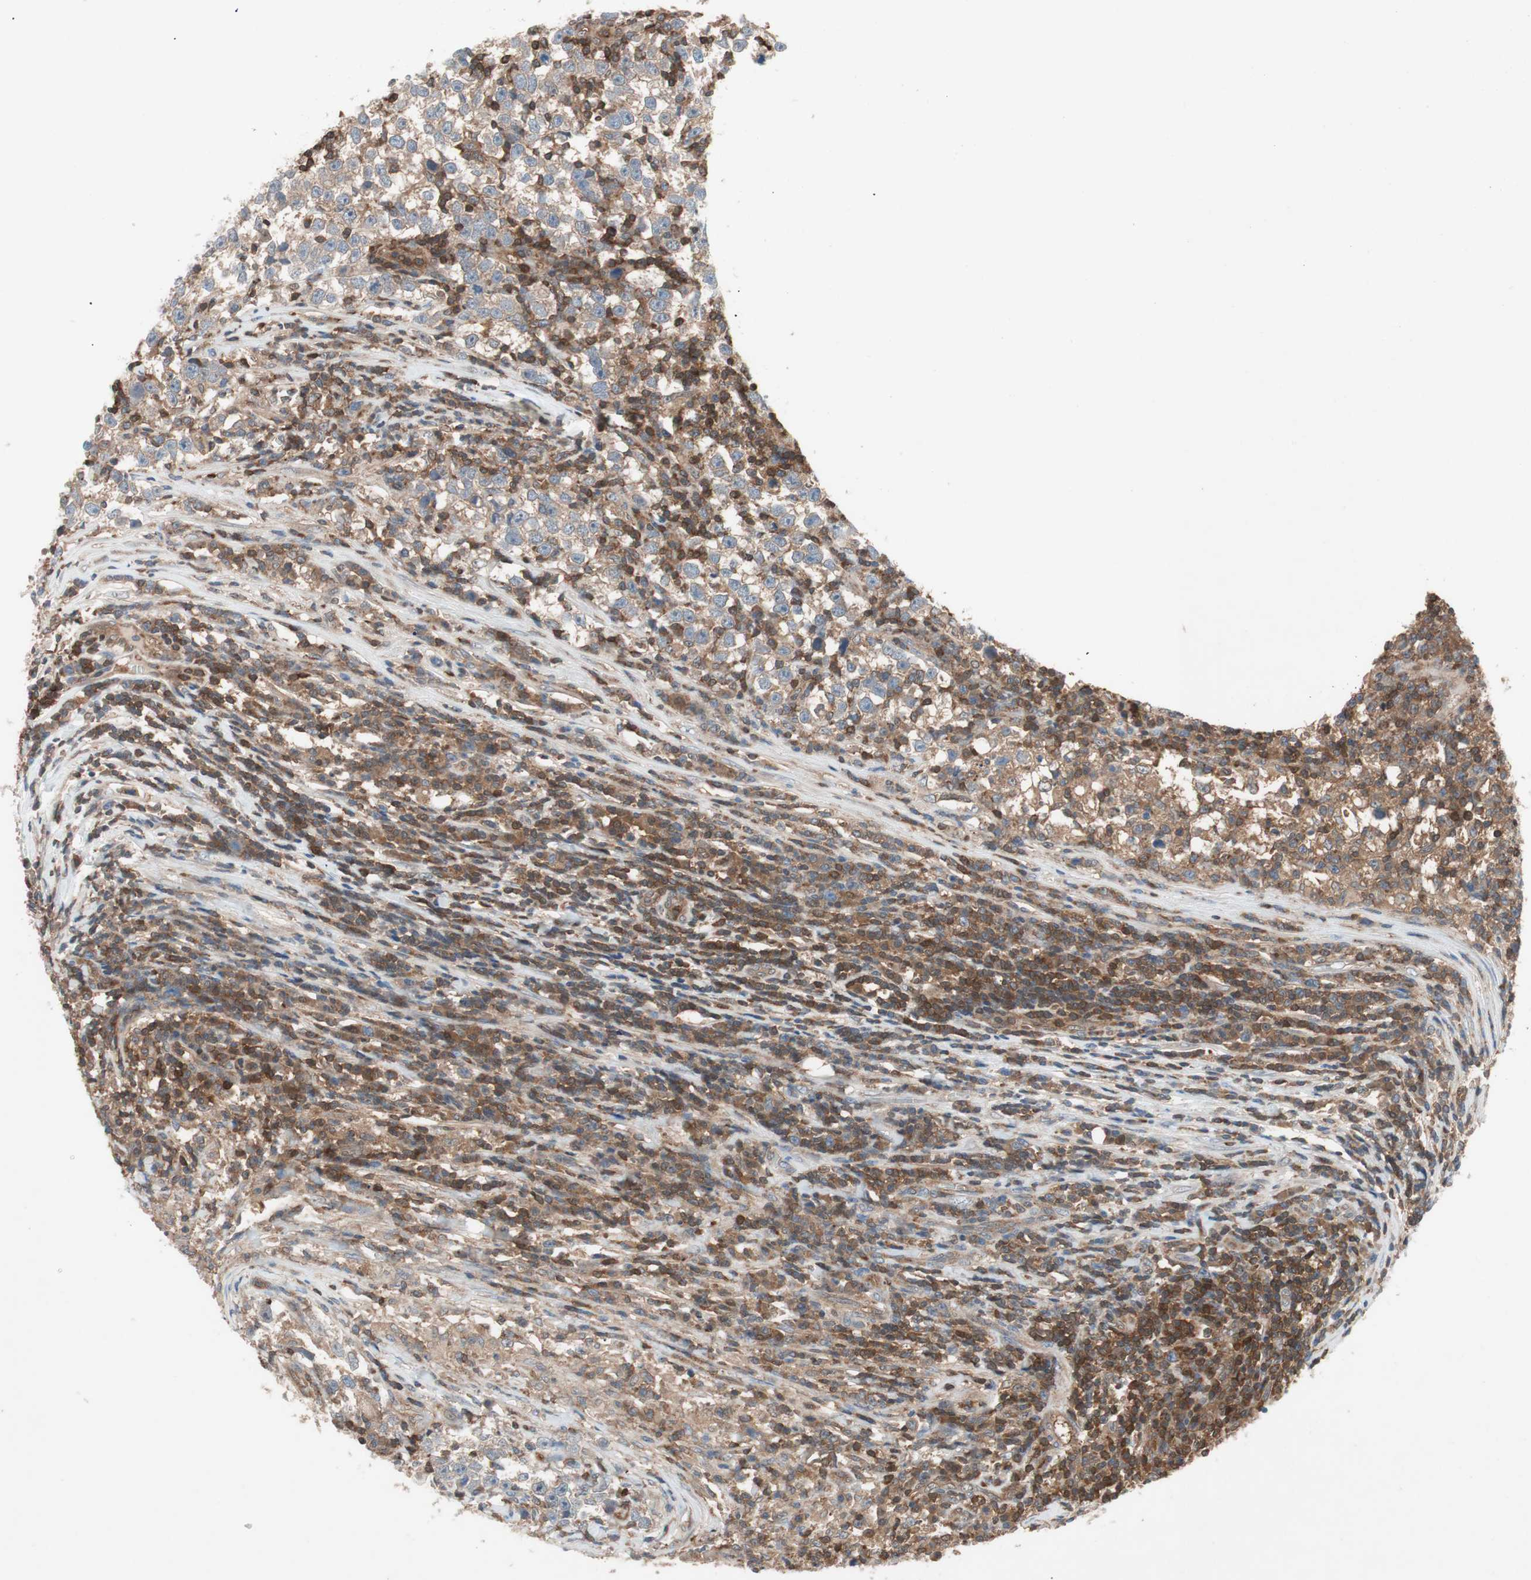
{"staining": {"intensity": "negative", "quantity": "none", "location": "none"}, "tissue": "testis cancer", "cell_type": "Tumor cells", "image_type": "cancer", "snomed": [{"axis": "morphology", "description": "Seminoma, NOS"}, {"axis": "topography", "description": "Testis"}], "caption": "IHC image of neoplastic tissue: seminoma (testis) stained with DAB exhibits no significant protein expression in tumor cells.", "gene": "GALT", "patient": {"sex": "male", "age": 43}}